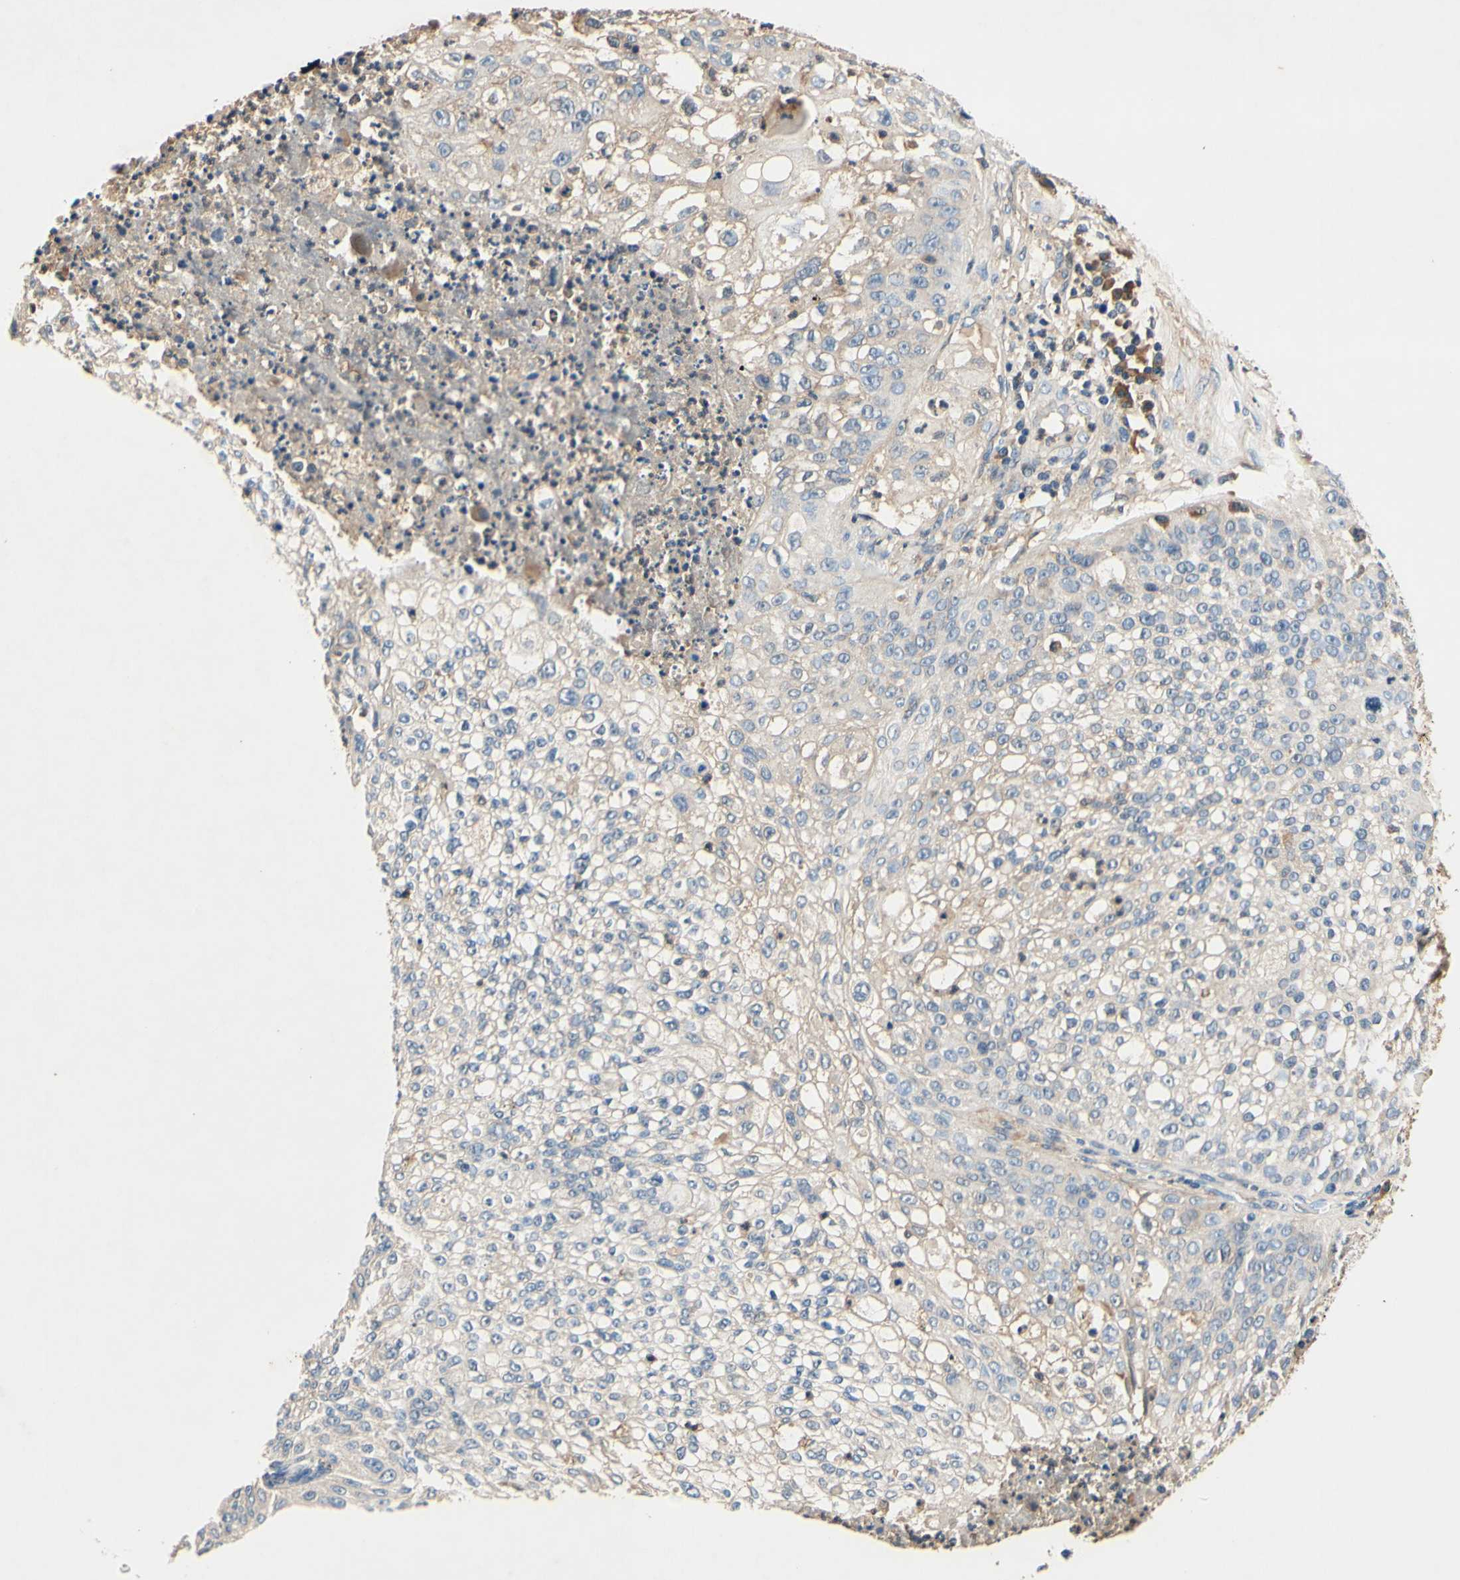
{"staining": {"intensity": "weak", "quantity": "<25%", "location": "cytoplasmic/membranous"}, "tissue": "lung cancer", "cell_type": "Tumor cells", "image_type": "cancer", "snomed": [{"axis": "morphology", "description": "Inflammation, NOS"}, {"axis": "morphology", "description": "Squamous cell carcinoma, NOS"}, {"axis": "topography", "description": "Lymph node"}, {"axis": "topography", "description": "Soft tissue"}, {"axis": "topography", "description": "Lung"}], "caption": "This is an immunohistochemistry photomicrograph of squamous cell carcinoma (lung). There is no staining in tumor cells.", "gene": "PLA2G4A", "patient": {"sex": "male", "age": 66}}